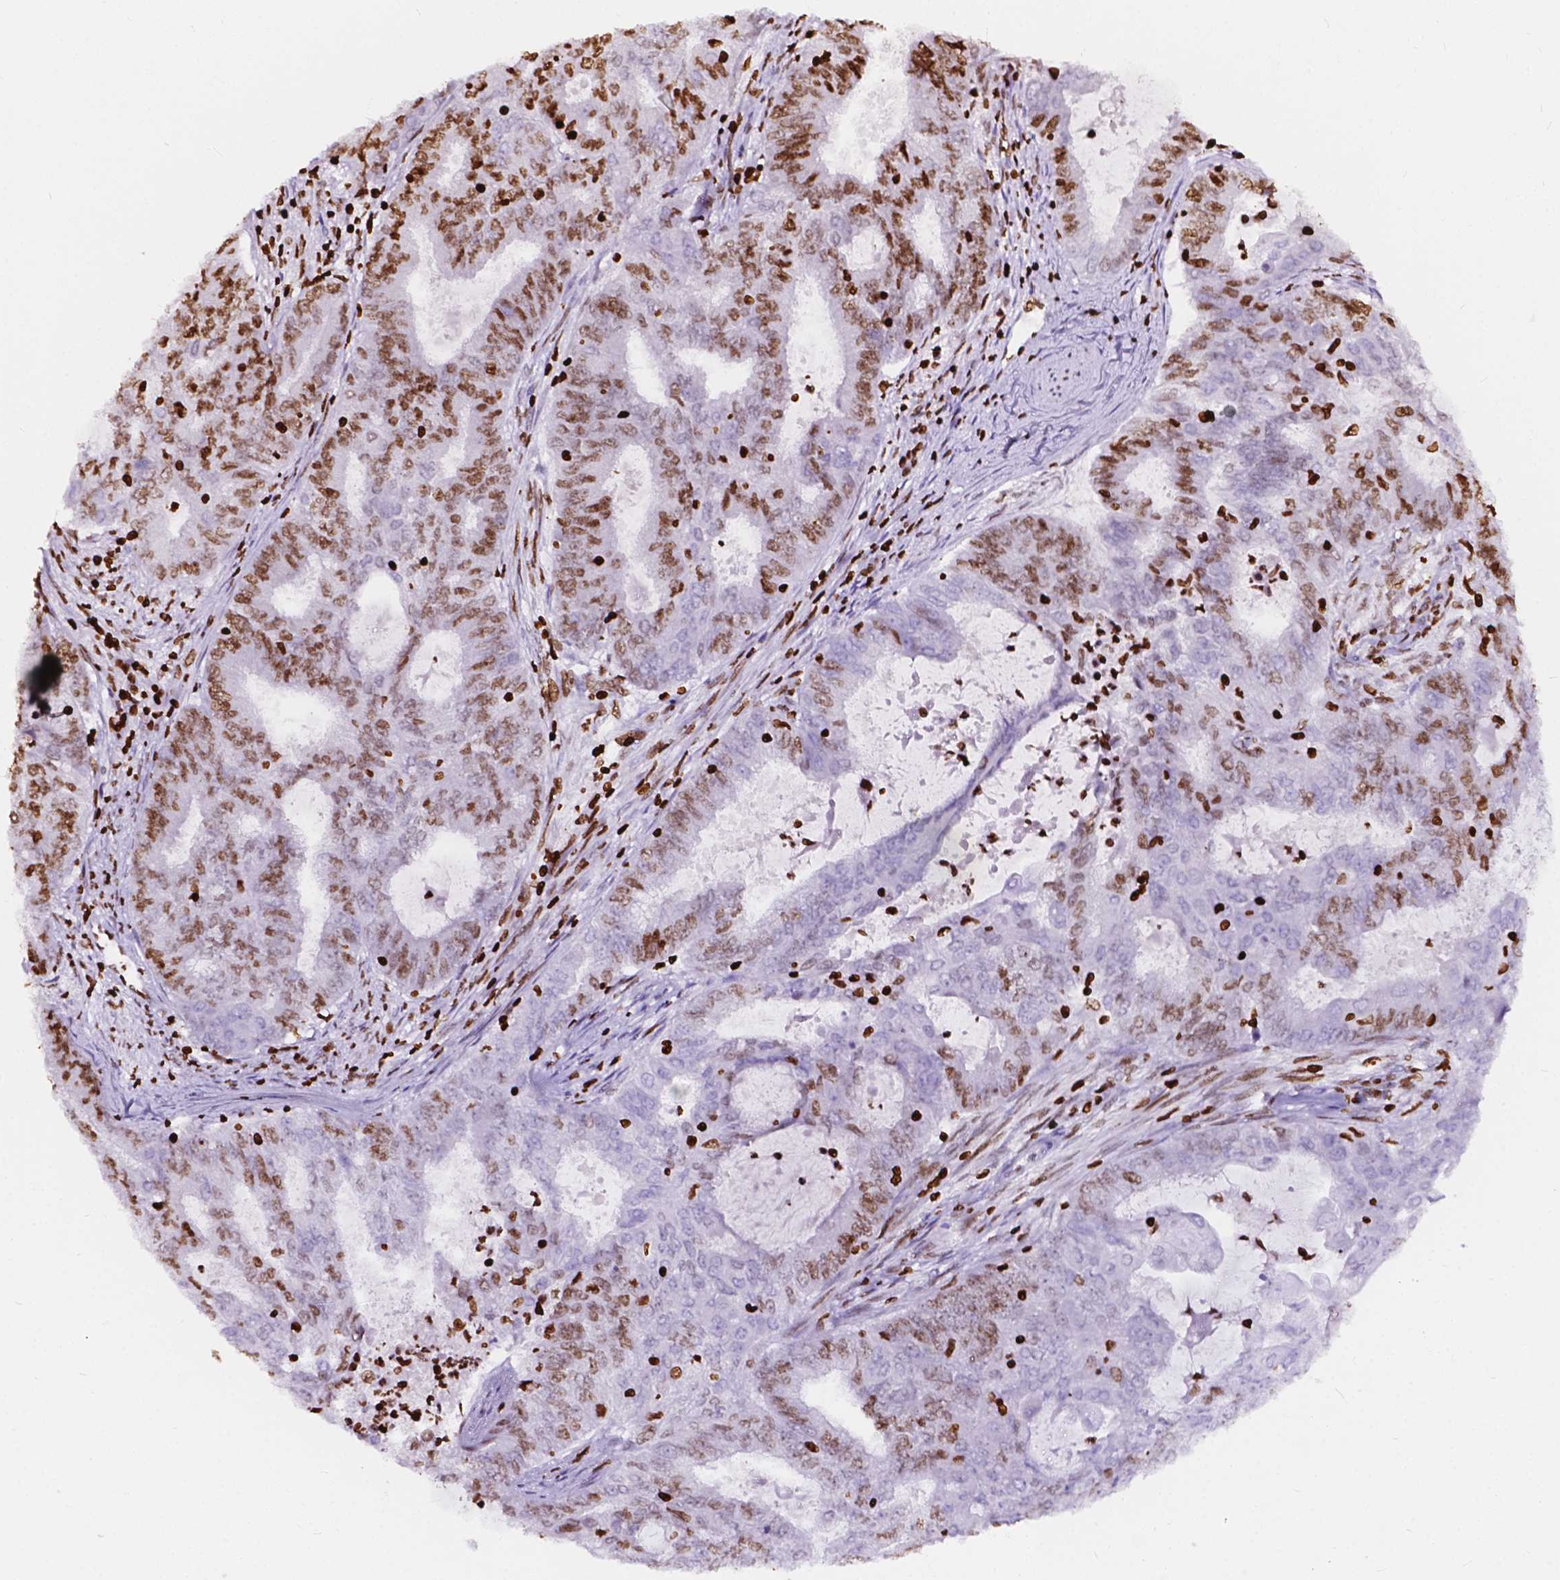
{"staining": {"intensity": "moderate", "quantity": "25%-75%", "location": "nuclear"}, "tissue": "endometrial cancer", "cell_type": "Tumor cells", "image_type": "cancer", "snomed": [{"axis": "morphology", "description": "Adenocarcinoma, NOS"}, {"axis": "topography", "description": "Endometrium"}], "caption": "Moderate nuclear positivity is appreciated in about 25%-75% of tumor cells in endometrial cancer (adenocarcinoma).", "gene": "CBY3", "patient": {"sex": "female", "age": 62}}